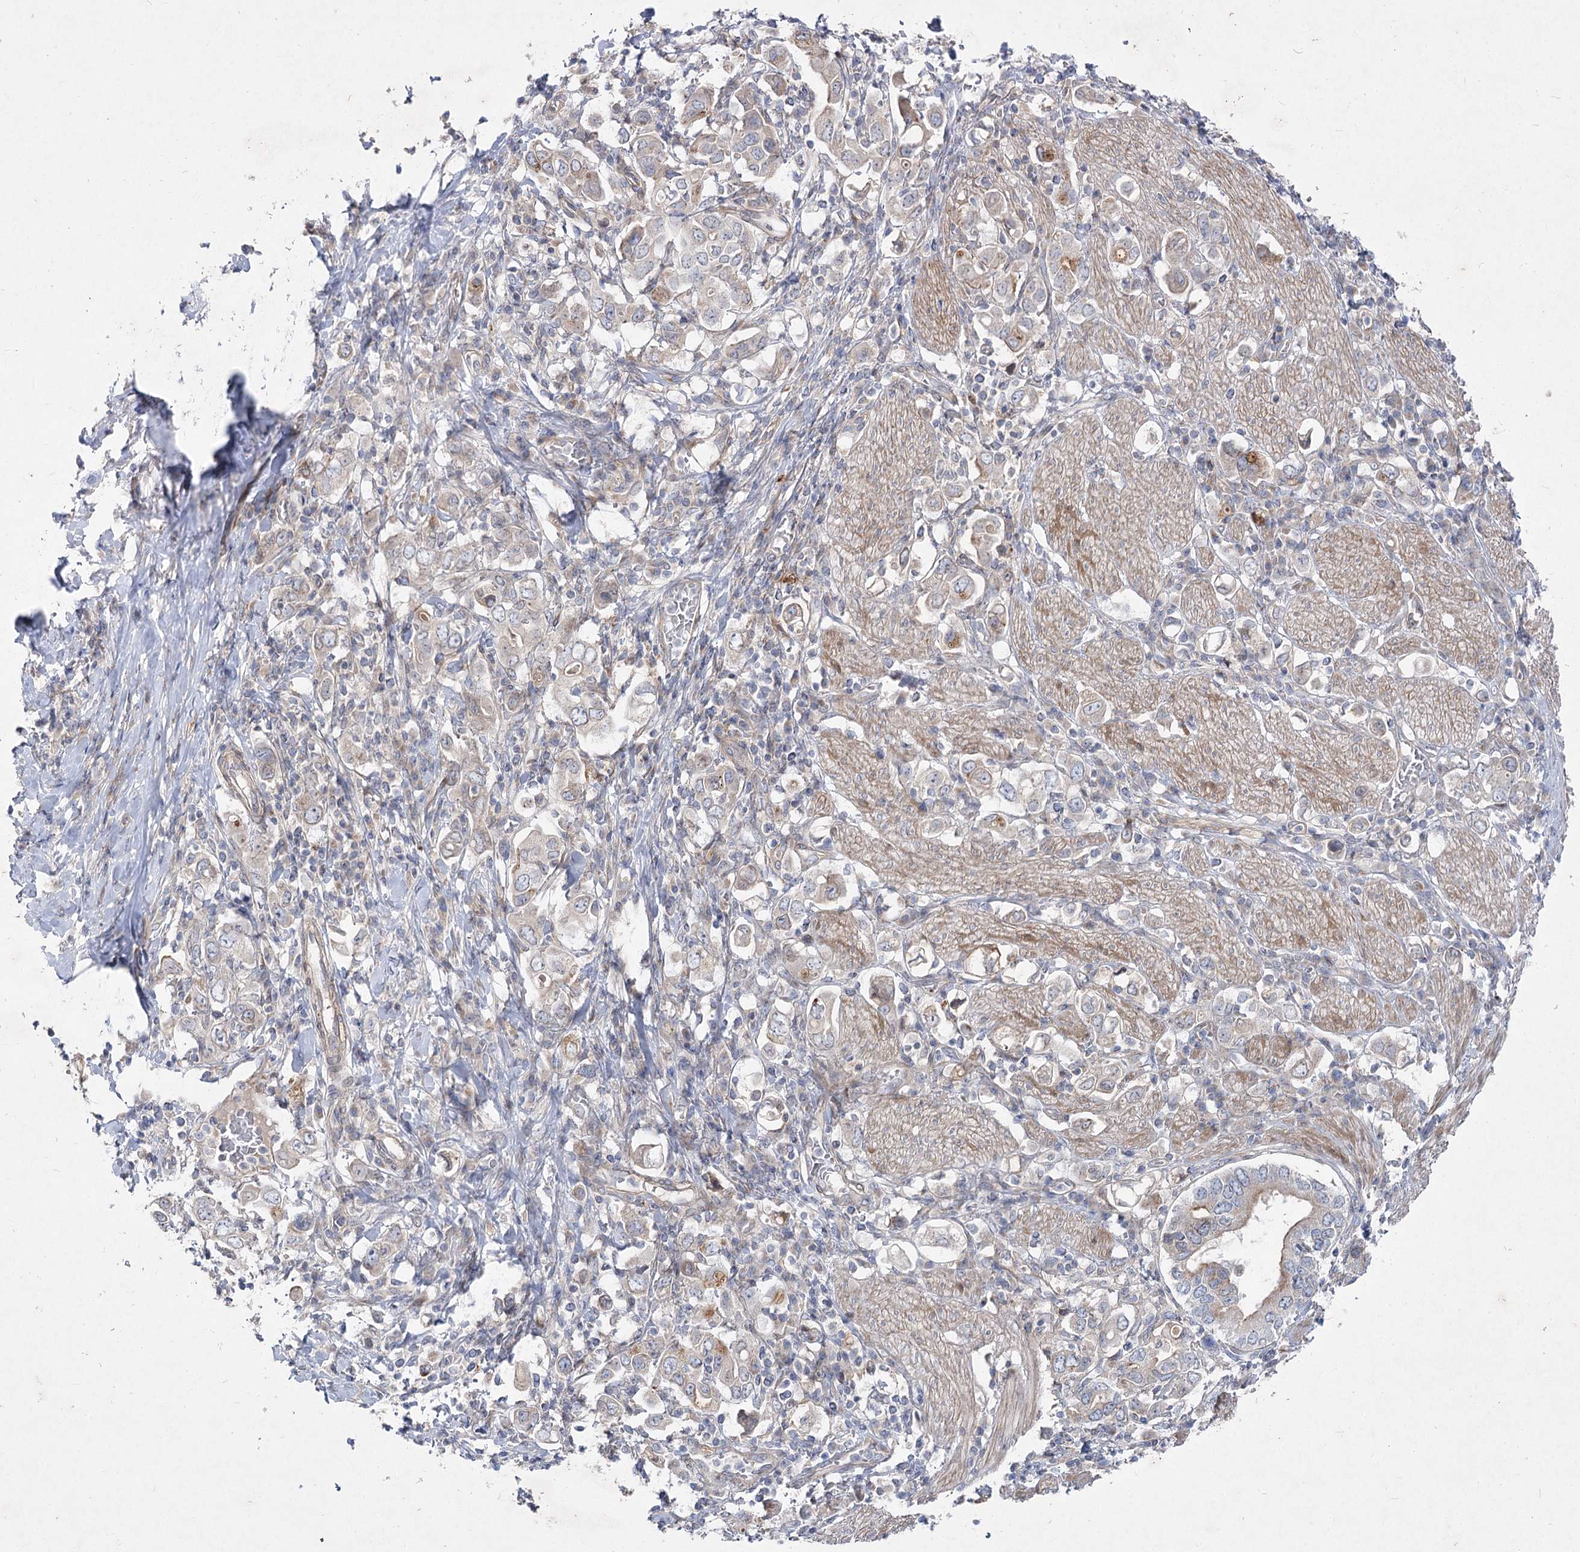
{"staining": {"intensity": "weak", "quantity": "<25%", "location": "cytoplasmic/membranous"}, "tissue": "stomach cancer", "cell_type": "Tumor cells", "image_type": "cancer", "snomed": [{"axis": "morphology", "description": "Adenocarcinoma, NOS"}, {"axis": "topography", "description": "Stomach, upper"}], "caption": "A histopathology image of human stomach cancer (adenocarcinoma) is negative for staining in tumor cells.", "gene": "SH3BP5L", "patient": {"sex": "male", "age": 62}}